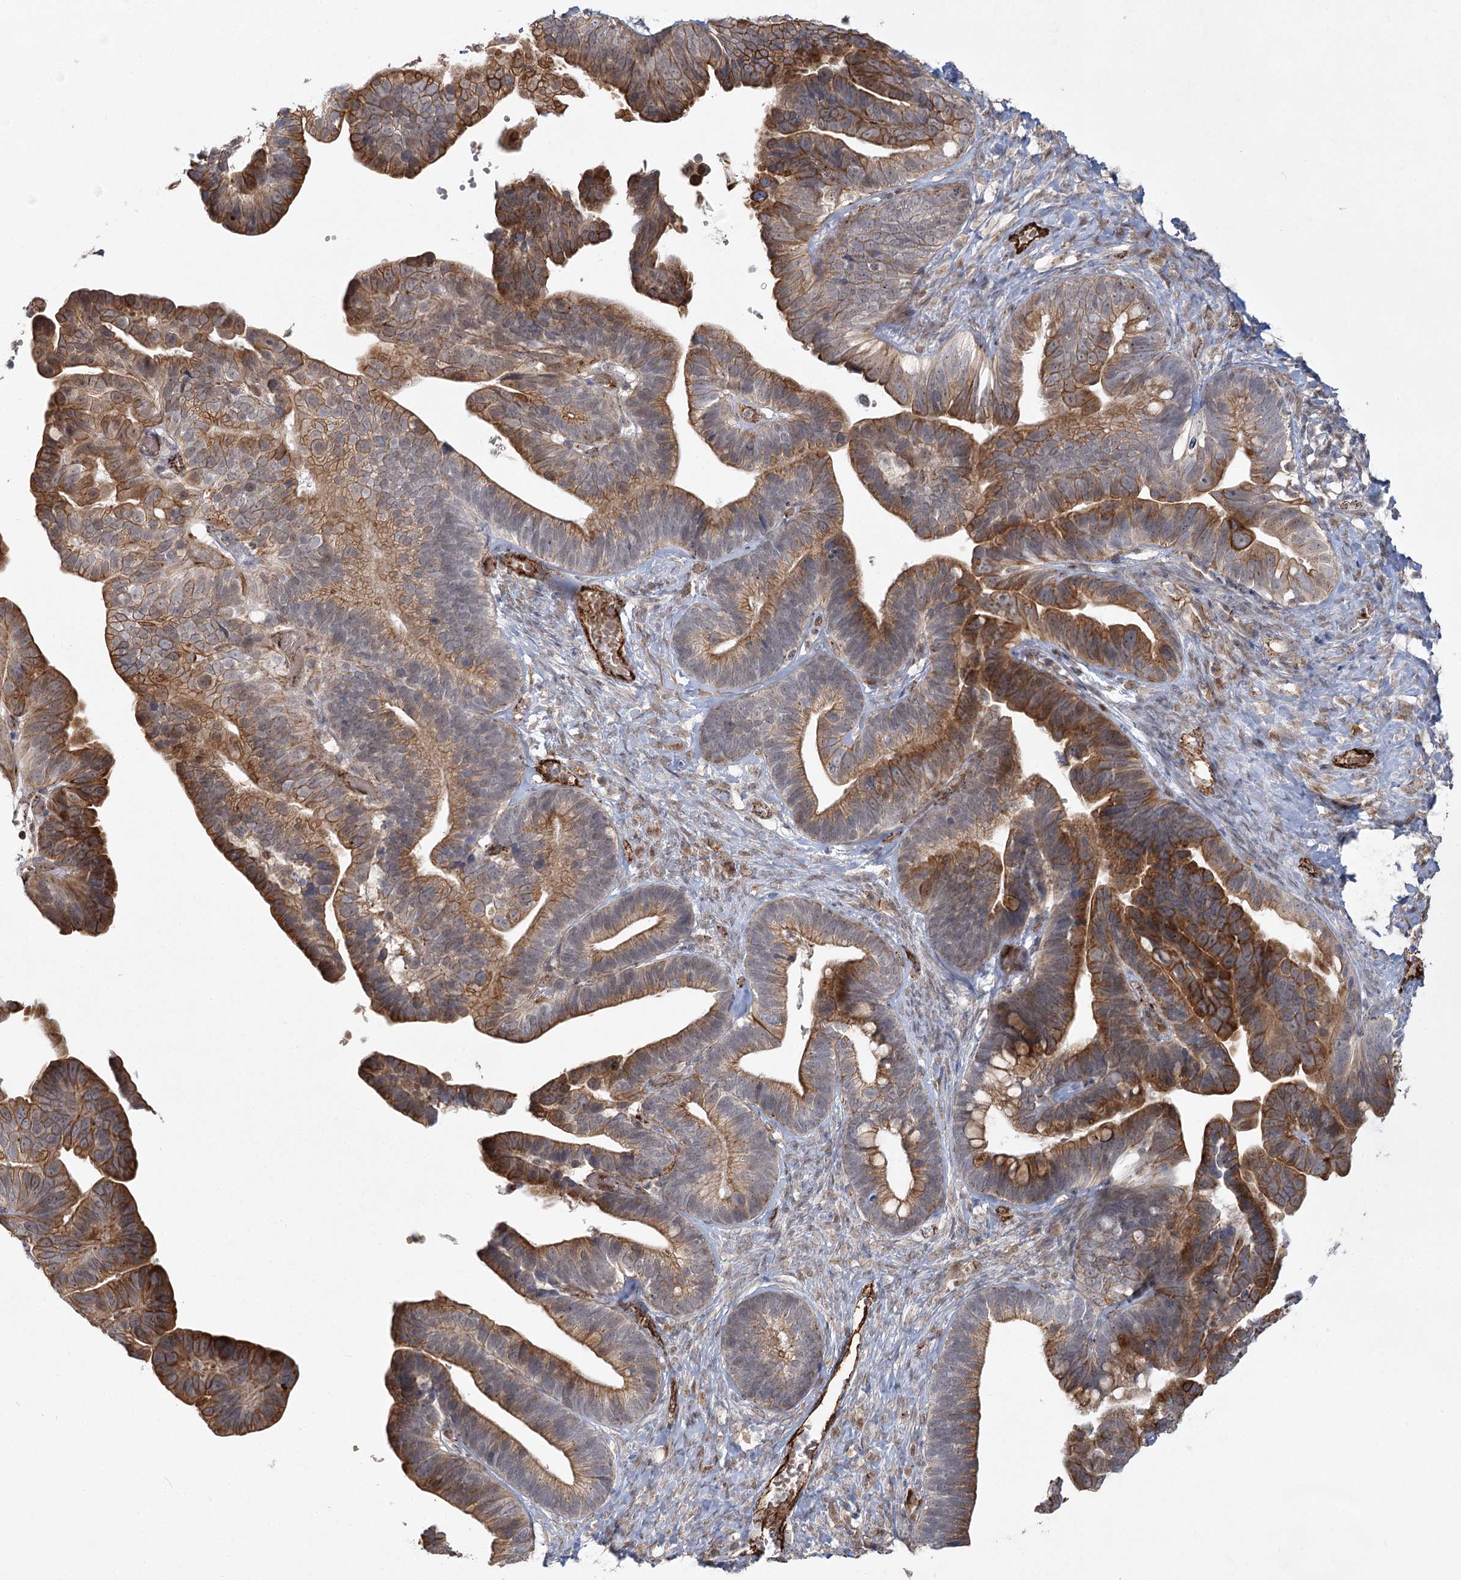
{"staining": {"intensity": "moderate", "quantity": ">75%", "location": "cytoplasmic/membranous"}, "tissue": "ovarian cancer", "cell_type": "Tumor cells", "image_type": "cancer", "snomed": [{"axis": "morphology", "description": "Cystadenocarcinoma, serous, NOS"}, {"axis": "topography", "description": "Ovary"}], "caption": "This image displays ovarian cancer (serous cystadenocarcinoma) stained with immunohistochemistry (IHC) to label a protein in brown. The cytoplasmic/membranous of tumor cells show moderate positivity for the protein. Nuclei are counter-stained blue.", "gene": "KBTBD4", "patient": {"sex": "female", "age": 56}}